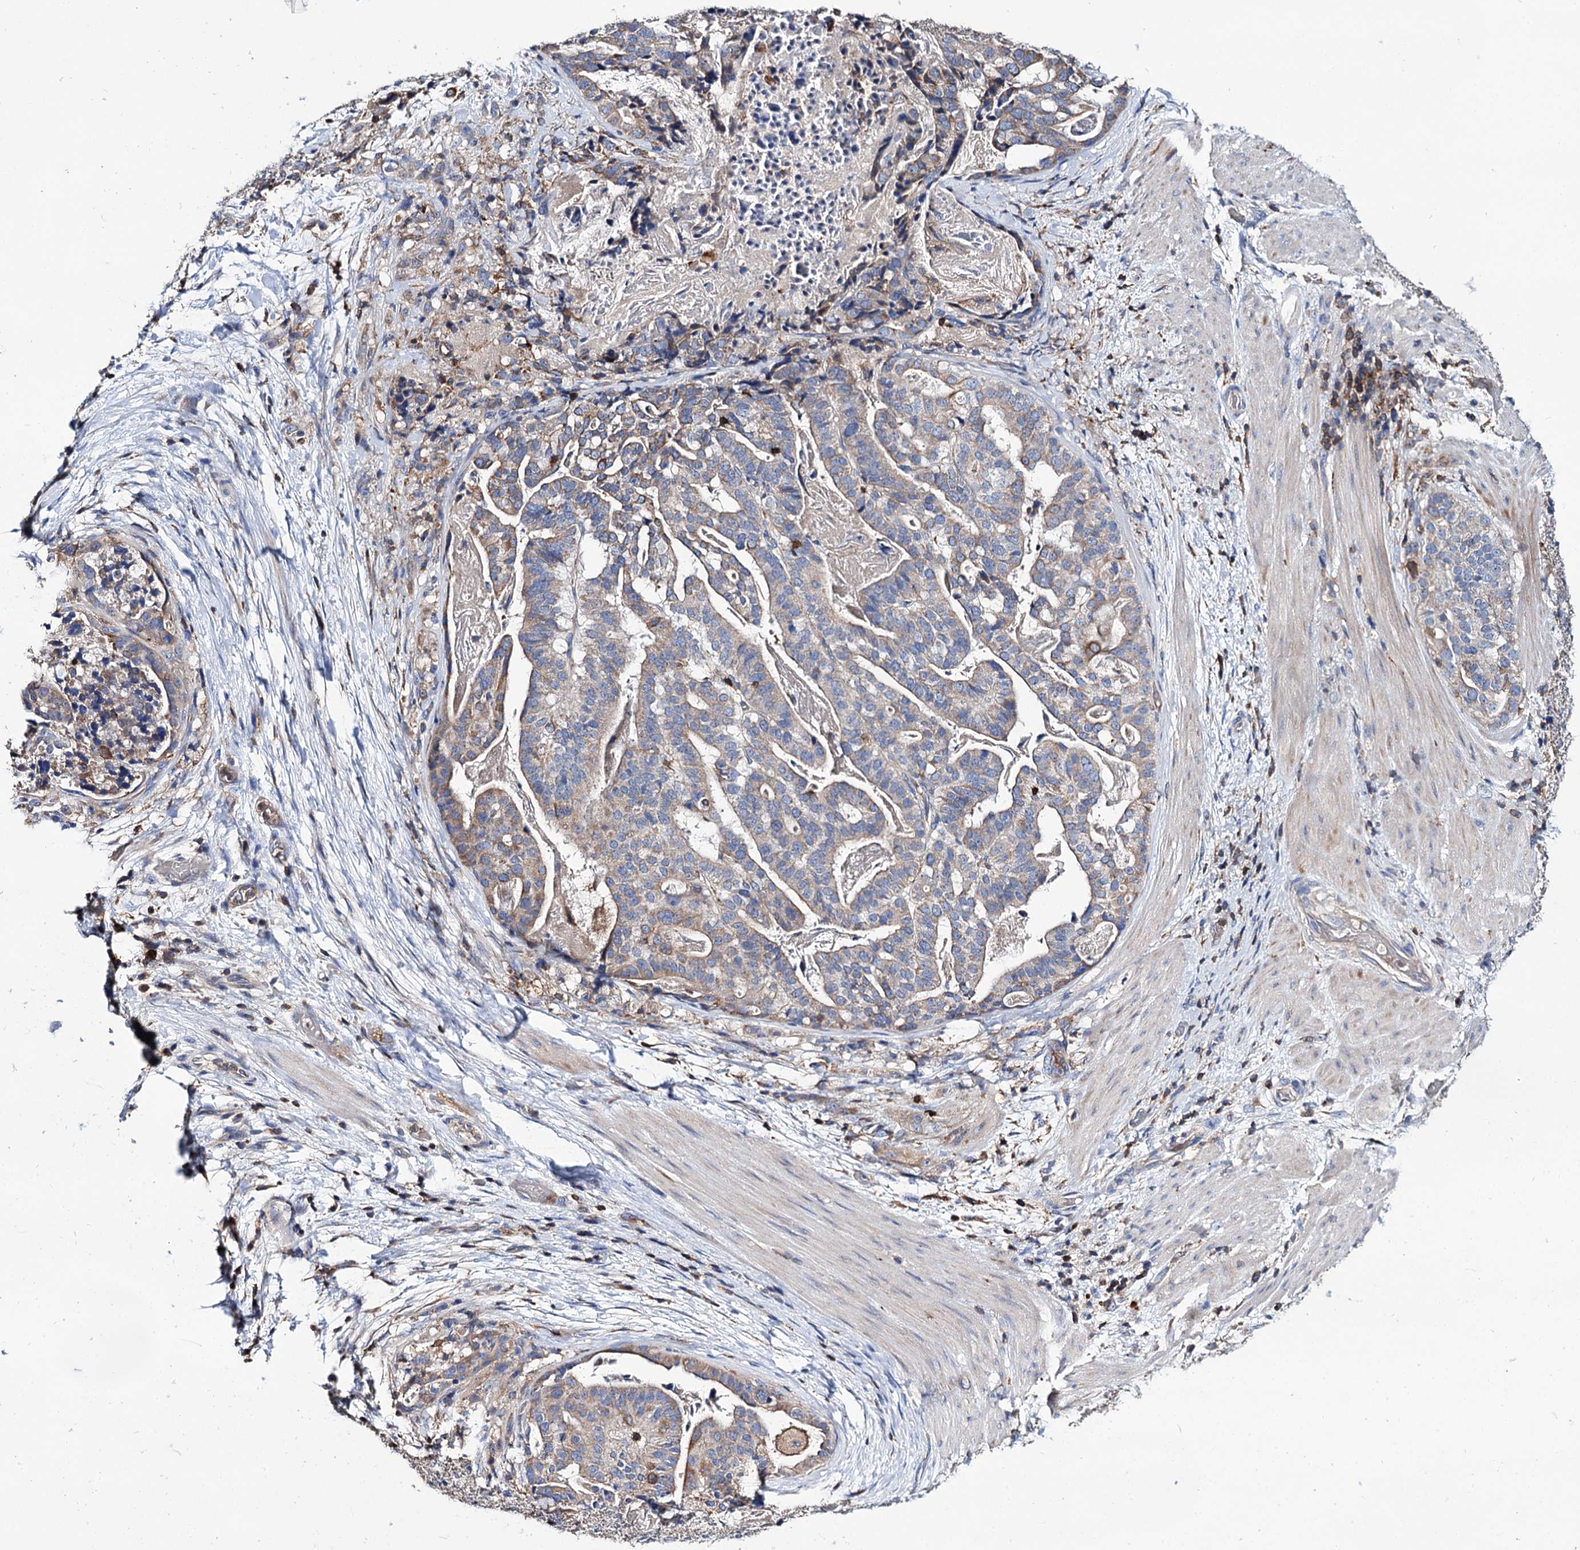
{"staining": {"intensity": "moderate", "quantity": ">75%", "location": "cytoplasmic/membranous"}, "tissue": "stomach cancer", "cell_type": "Tumor cells", "image_type": "cancer", "snomed": [{"axis": "morphology", "description": "Adenocarcinoma, NOS"}, {"axis": "topography", "description": "Stomach"}], "caption": "This micrograph reveals immunohistochemistry staining of human stomach cancer, with medium moderate cytoplasmic/membranous positivity in about >75% of tumor cells.", "gene": "UBASH3B", "patient": {"sex": "male", "age": 48}}